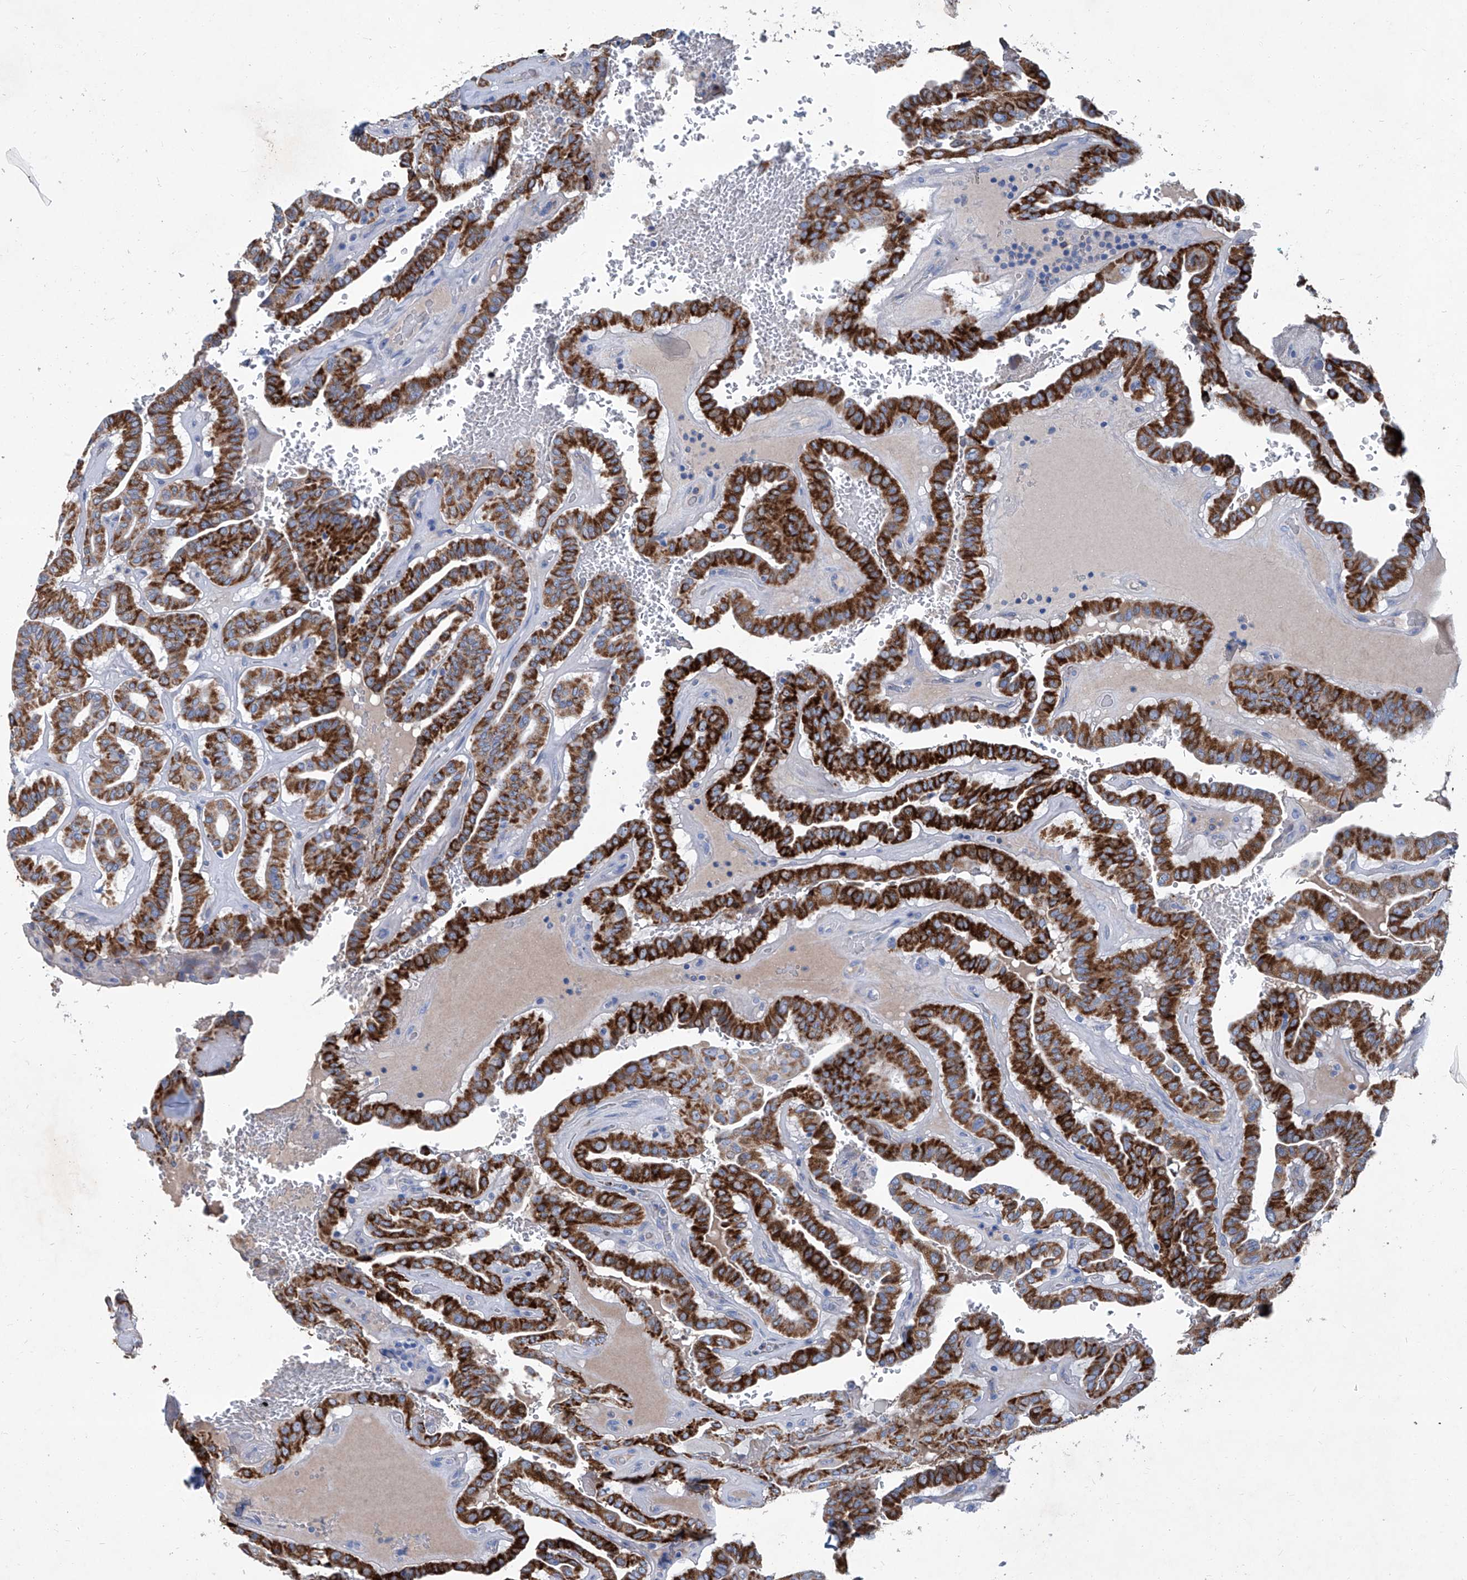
{"staining": {"intensity": "strong", "quantity": ">75%", "location": "cytoplasmic/membranous"}, "tissue": "thyroid cancer", "cell_type": "Tumor cells", "image_type": "cancer", "snomed": [{"axis": "morphology", "description": "Papillary adenocarcinoma, NOS"}, {"axis": "topography", "description": "Thyroid gland"}], "caption": "DAB (3,3'-diaminobenzidine) immunohistochemical staining of papillary adenocarcinoma (thyroid) displays strong cytoplasmic/membranous protein staining in about >75% of tumor cells. (IHC, brightfield microscopy, high magnification).", "gene": "MTARC1", "patient": {"sex": "male", "age": 77}}